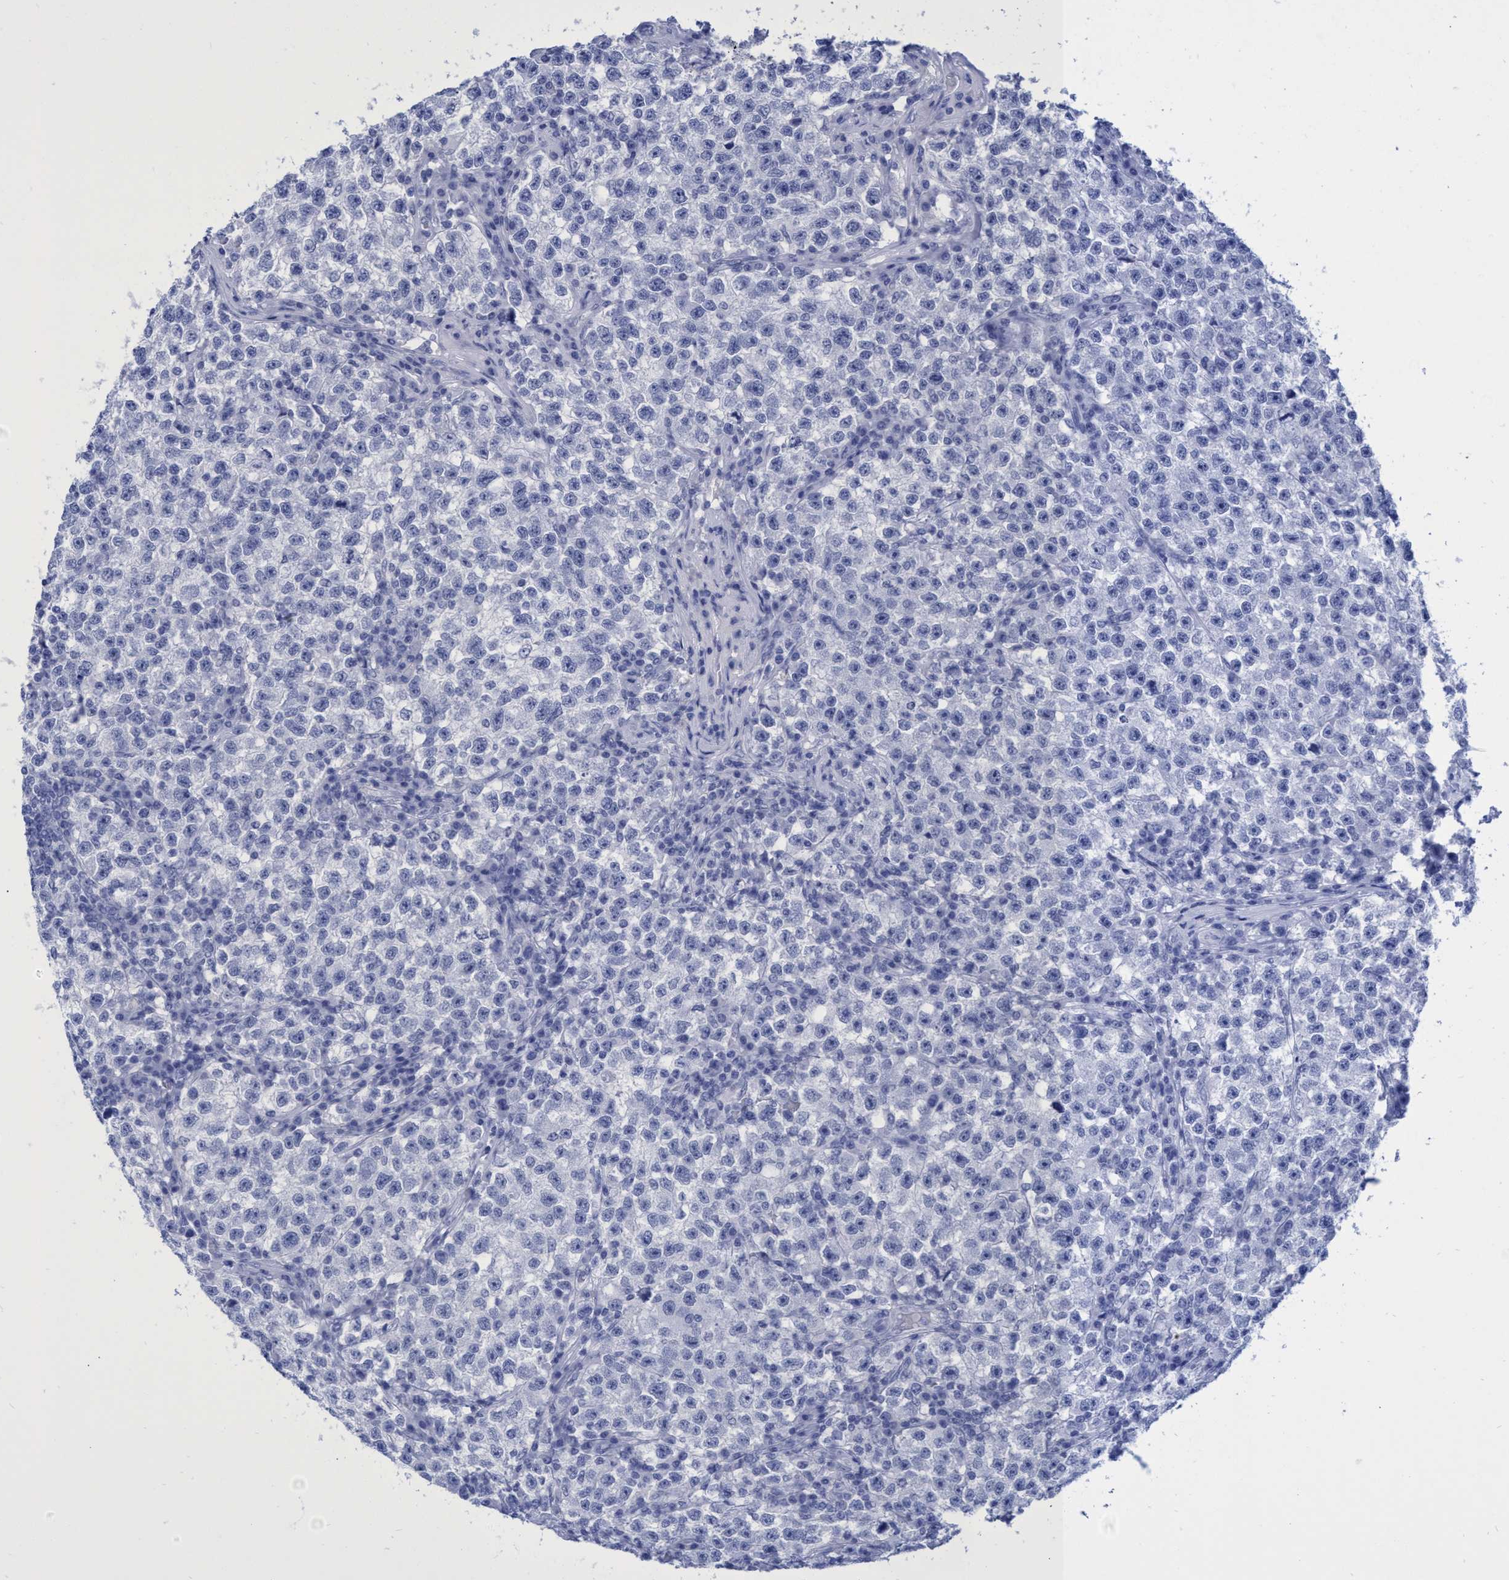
{"staining": {"intensity": "negative", "quantity": "none", "location": "none"}, "tissue": "testis cancer", "cell_type": "Tumor cells", "image_type": "cancer", "snomed": [{"axis": "morphology", "description": "Seminoma, NOS"}, {"axis": "topography", "description": "Testis"}], "caption": "Image shows no protein staining in tumor cells of testis seminoma tissue.", "gene": "INSL6", "patient": {"sex": "male", "age": 22}}